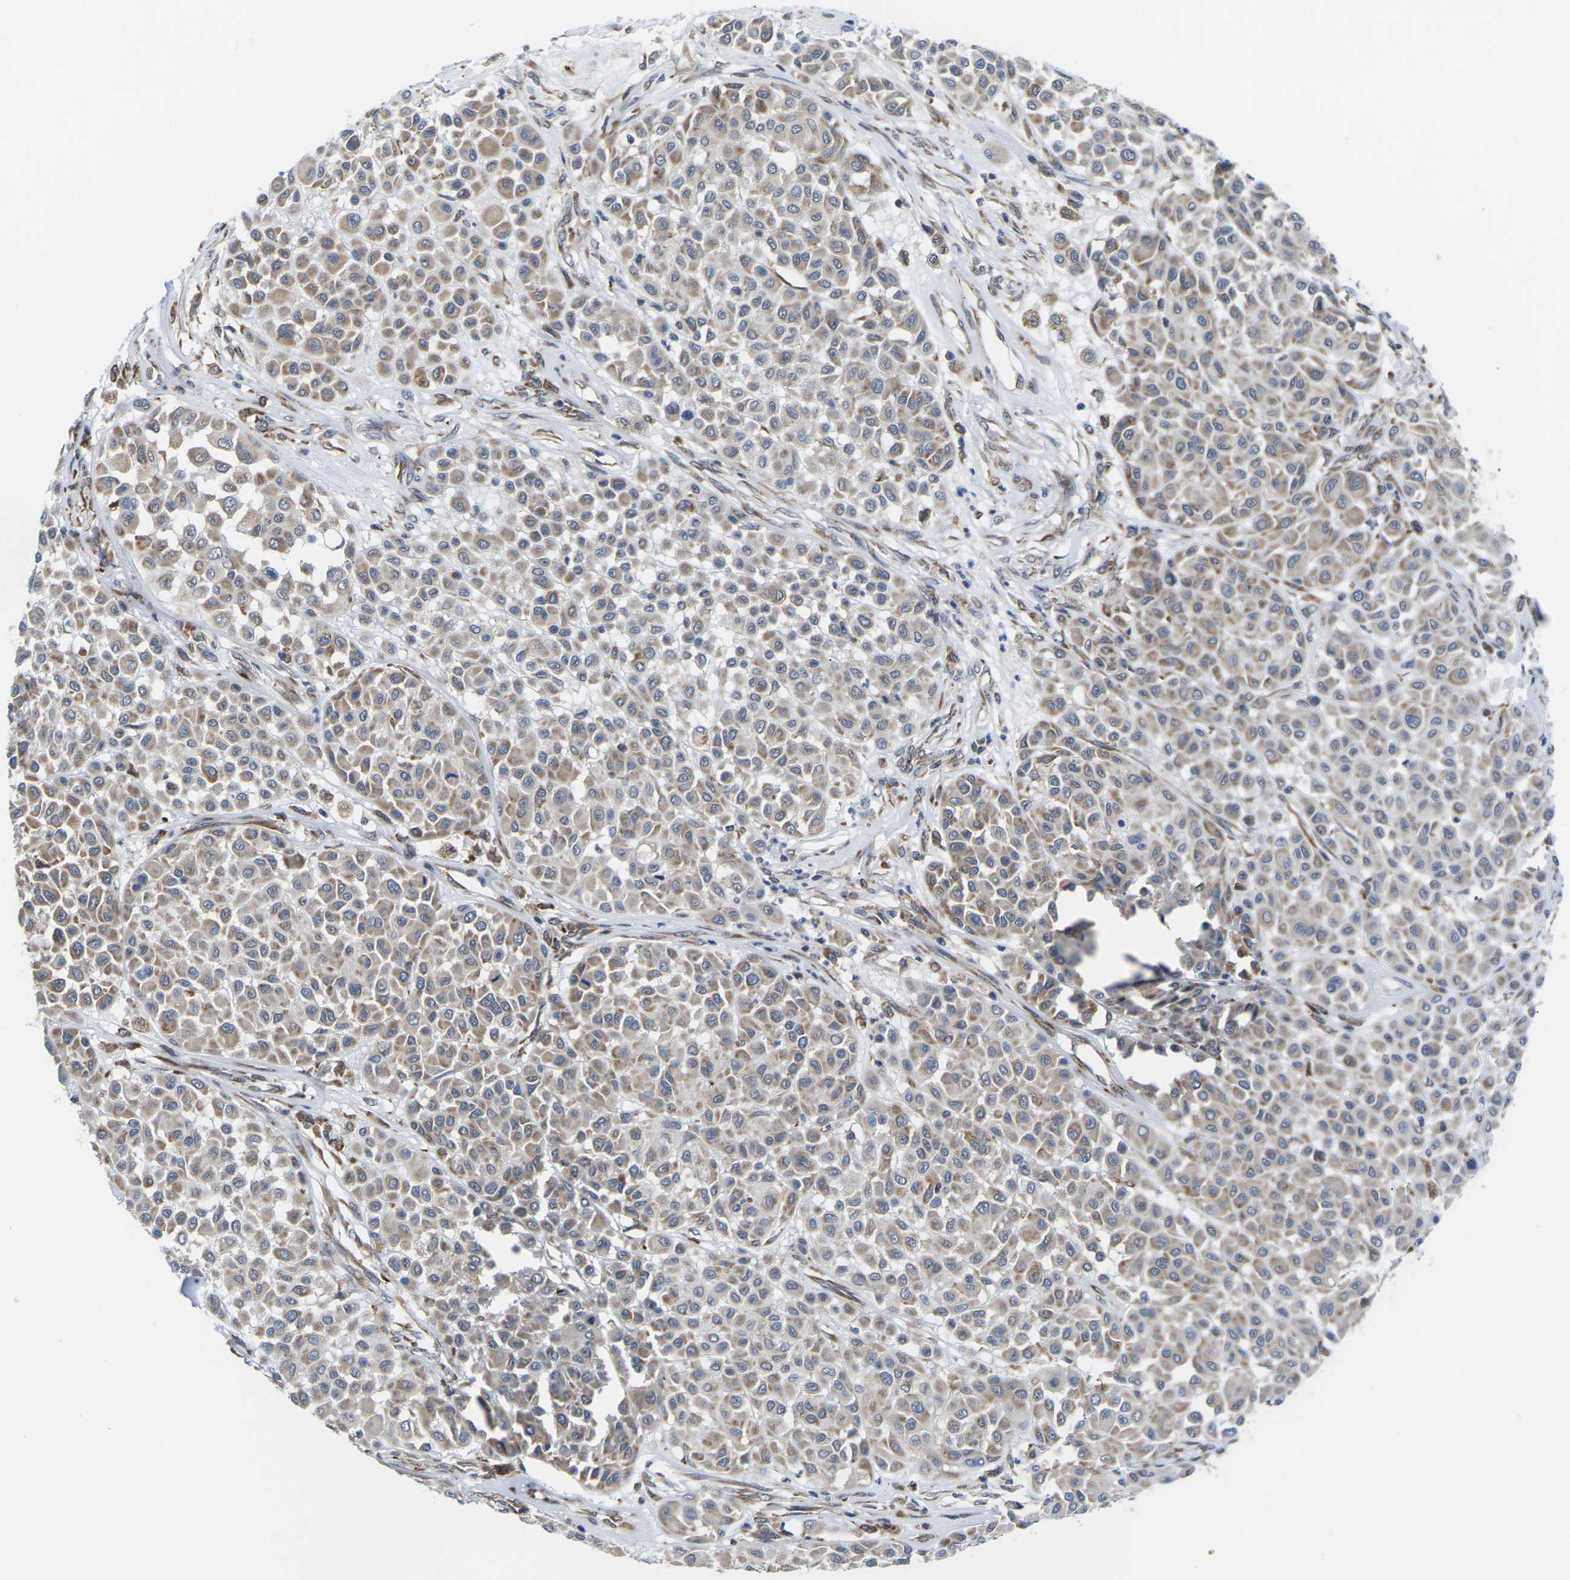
{"staining": {"intensity": "weak", "quantity": ">75%", "location": "cytoplasmic/membranous"}, "tissue": "melanoma", "cell_type": "Tumor cells", "image_type": "cancer", "snomed": [{"axis": "morphology", "description": "Malignant melanoma, Metastatic site"}, {"axis": "topography", "description": "Soft tissue"}], "caption": "Malignant melanoma (metastatic site) tissue exhibits weak cytoplasmic/membranous staining in about >75% of tumor cells, visualized by immunohistochemistry.", "gene": "PDZK1IP1", "patient": {"sex": "male", "age": 41}}